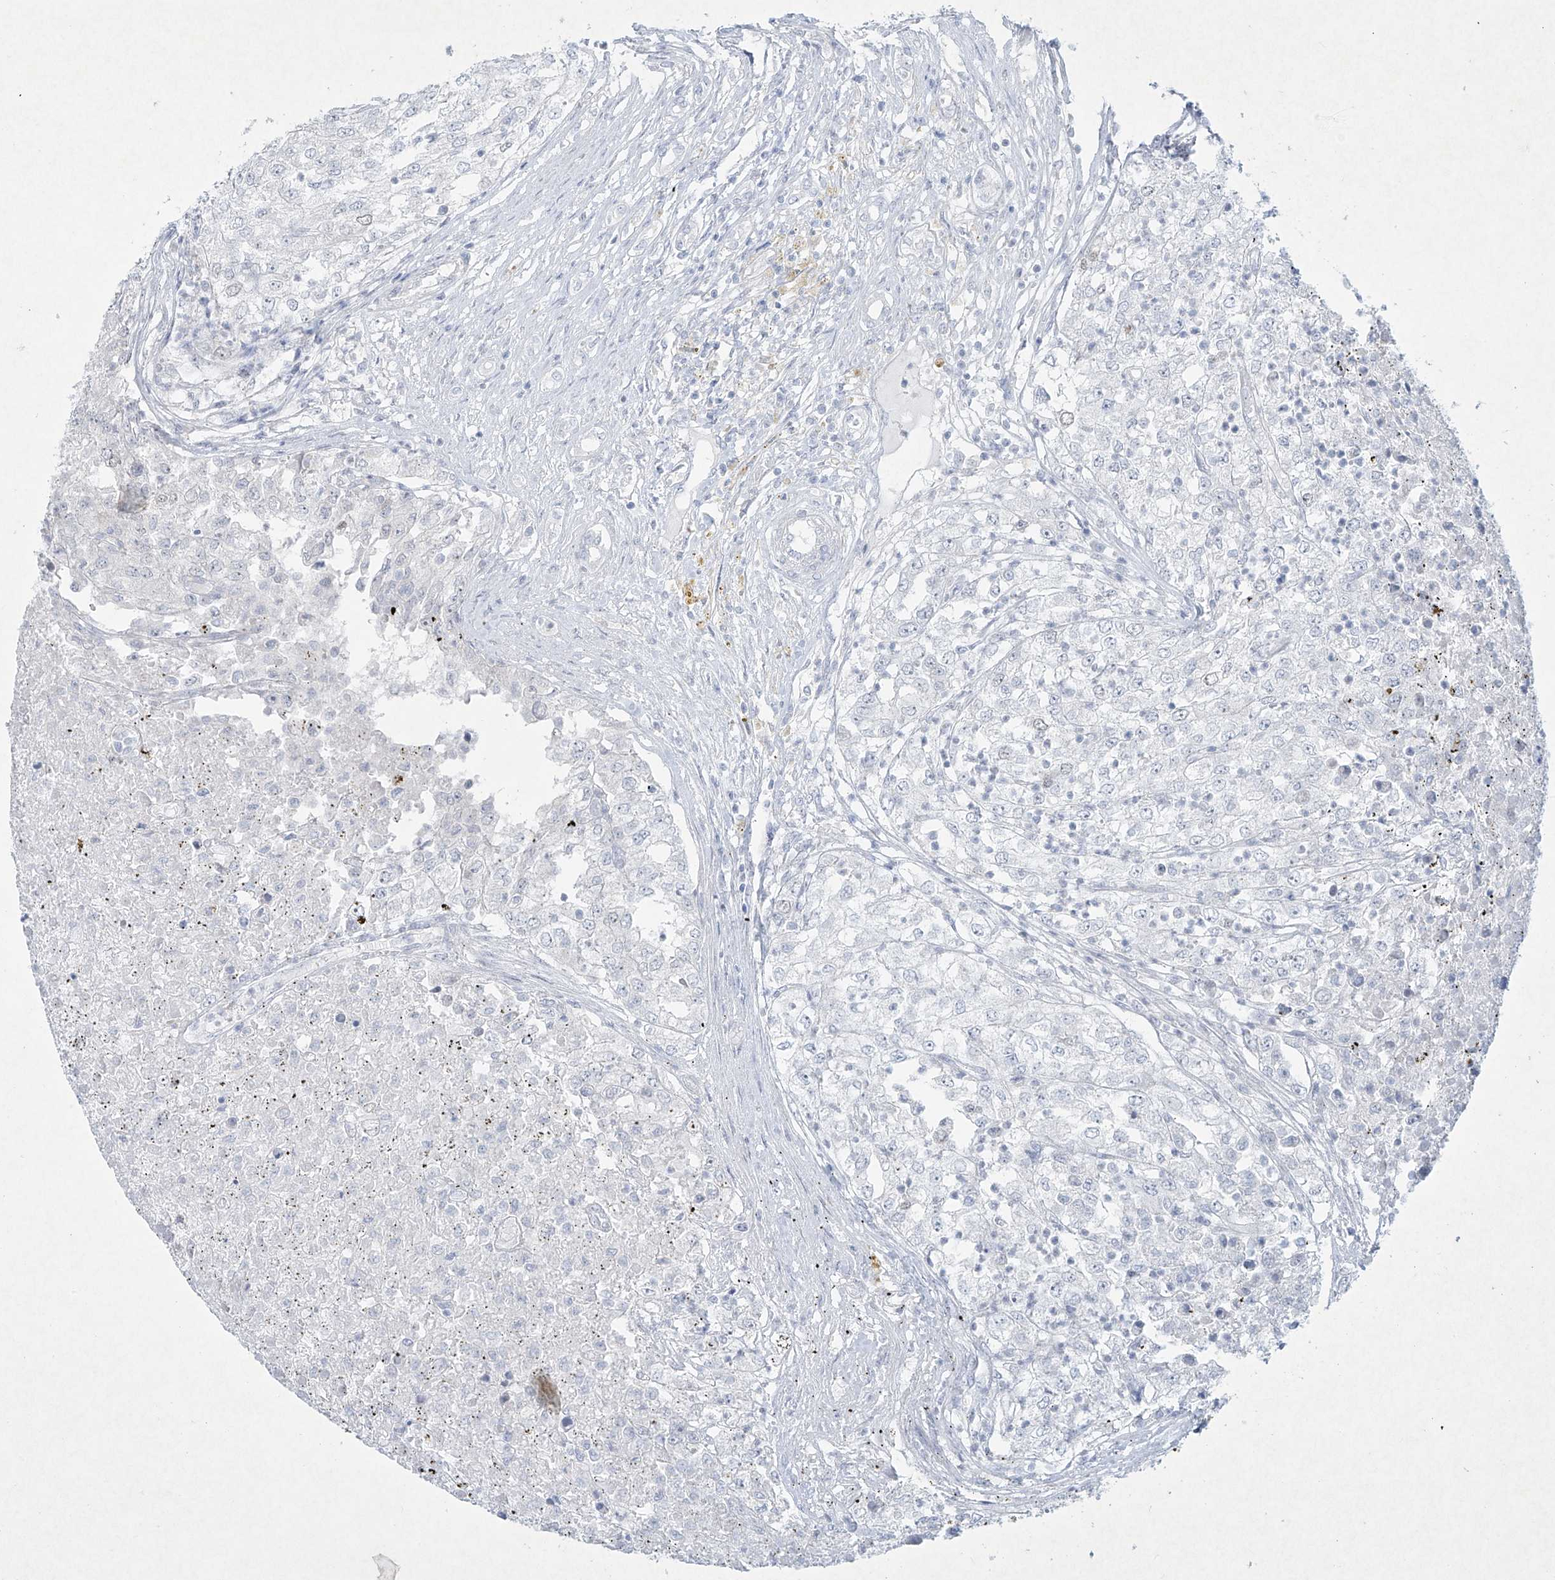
{"staining": {"intensity": "negative", "quantity": "none", "location": "none"}, "tissue": "renal cancer", "cell_type": "Tumor cells", "image_type": "cancer", "snomed": [{"axis": "morphology", "description": "Adenocarcinoma, NOS"}, {"axis": "topography", "description": "Kidney"}], "caption": "Immunohistochemistry histopathology image of human renal cancer stained for a protein (brown), which reveals no positivity in tumor cells.", "gene": "PAX6", "patient": {"sex": "female", "age": 54}}